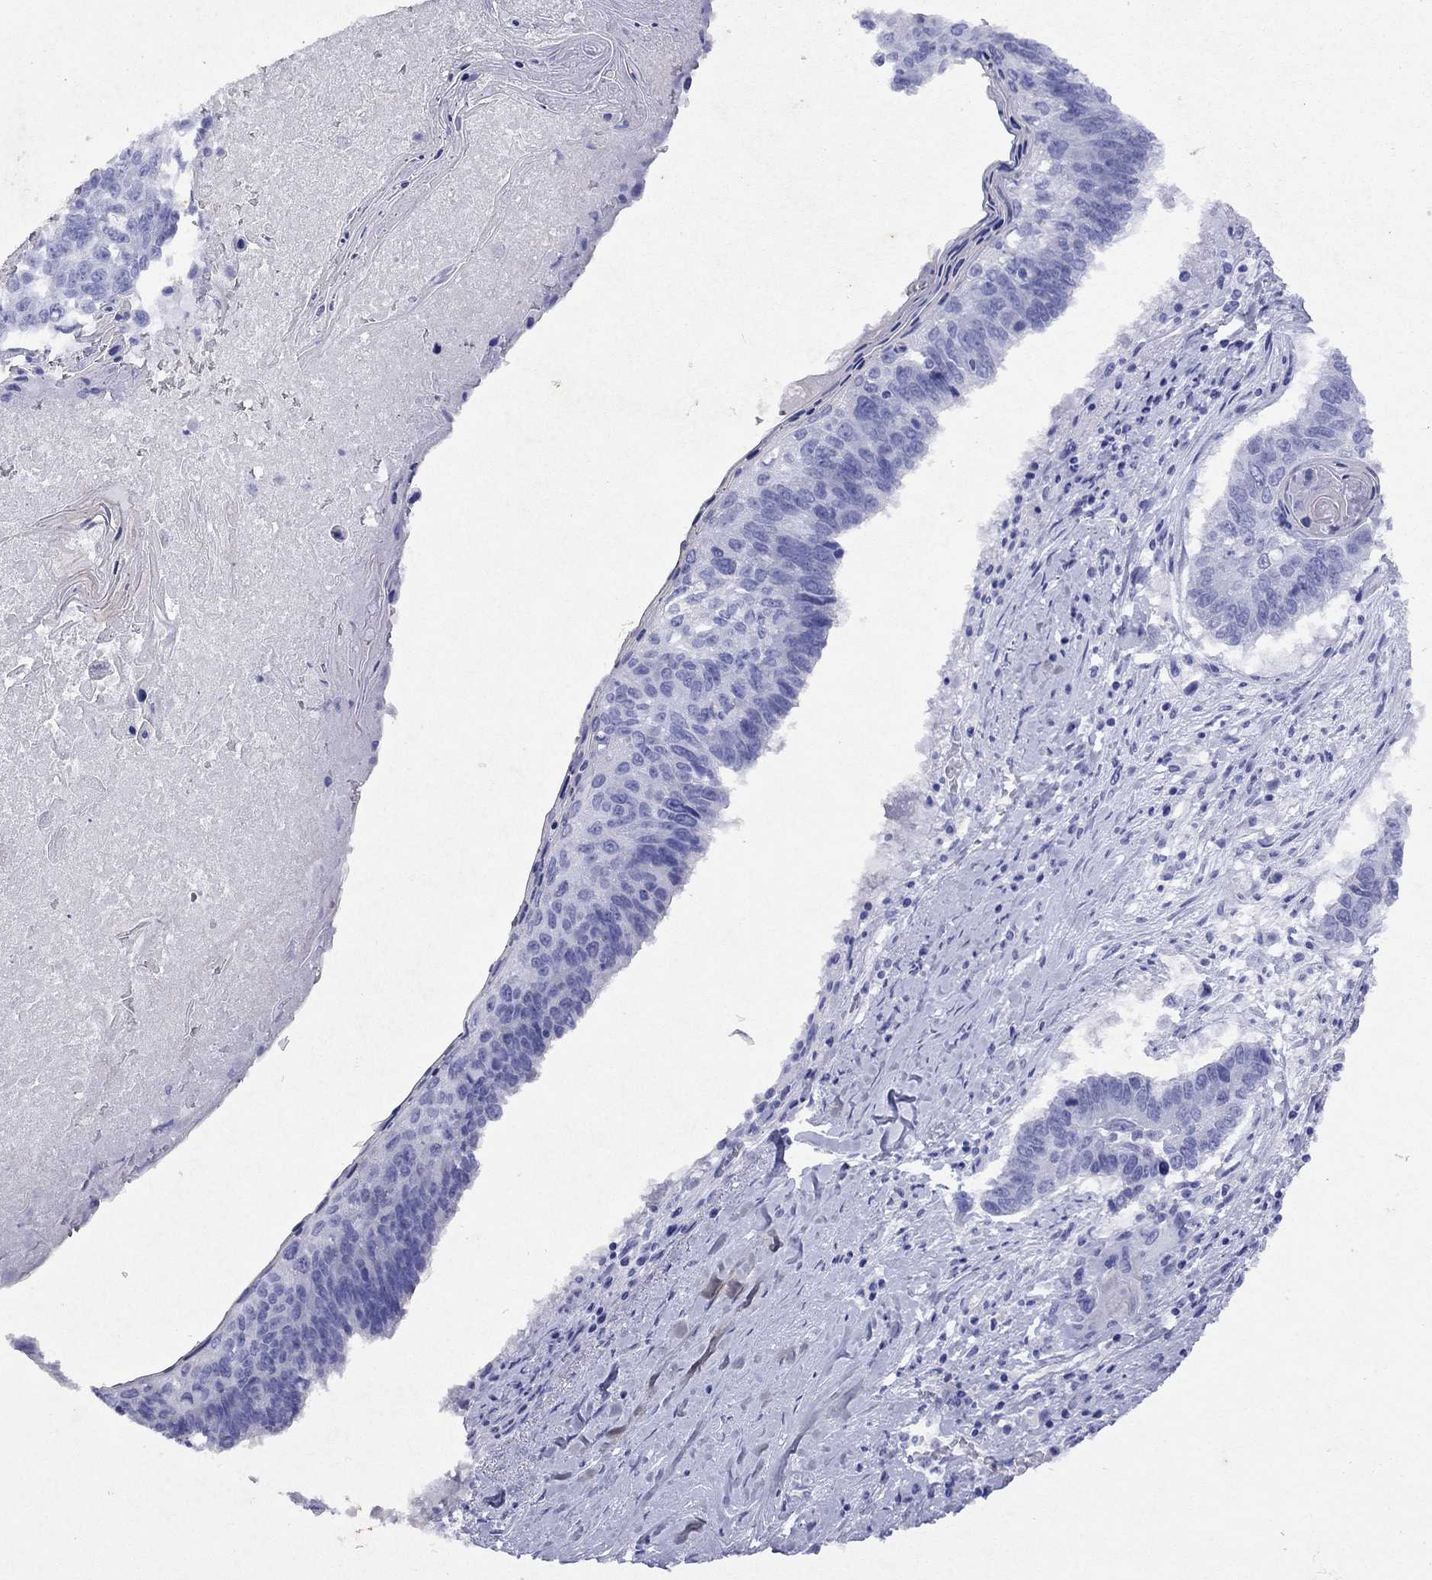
{"staining": {"intensity": "negative", "quantity": "none", "location": "none"}, "tissue": "lung cancer", "cell_type": "Tumor cells", "image_type": "cancer", "snomed": [{"axis": "morphology", "description": "Squamous cell carcinoma, NOS"}, {"axis": "topography", "description": "Lung"}], "caption": "High magnification brightfield microscopy of squamous cell carcinoma (lung) stained with DAB (brown) and counterstained with hematoxylin (blue): tumor cells show no significant staining. The staining is performed using DAB brown chromogen with nuclei counter-stained in using hematoxylin.", "gene": "ARMC12", "patient": {"sex": "male", "age": 73}}